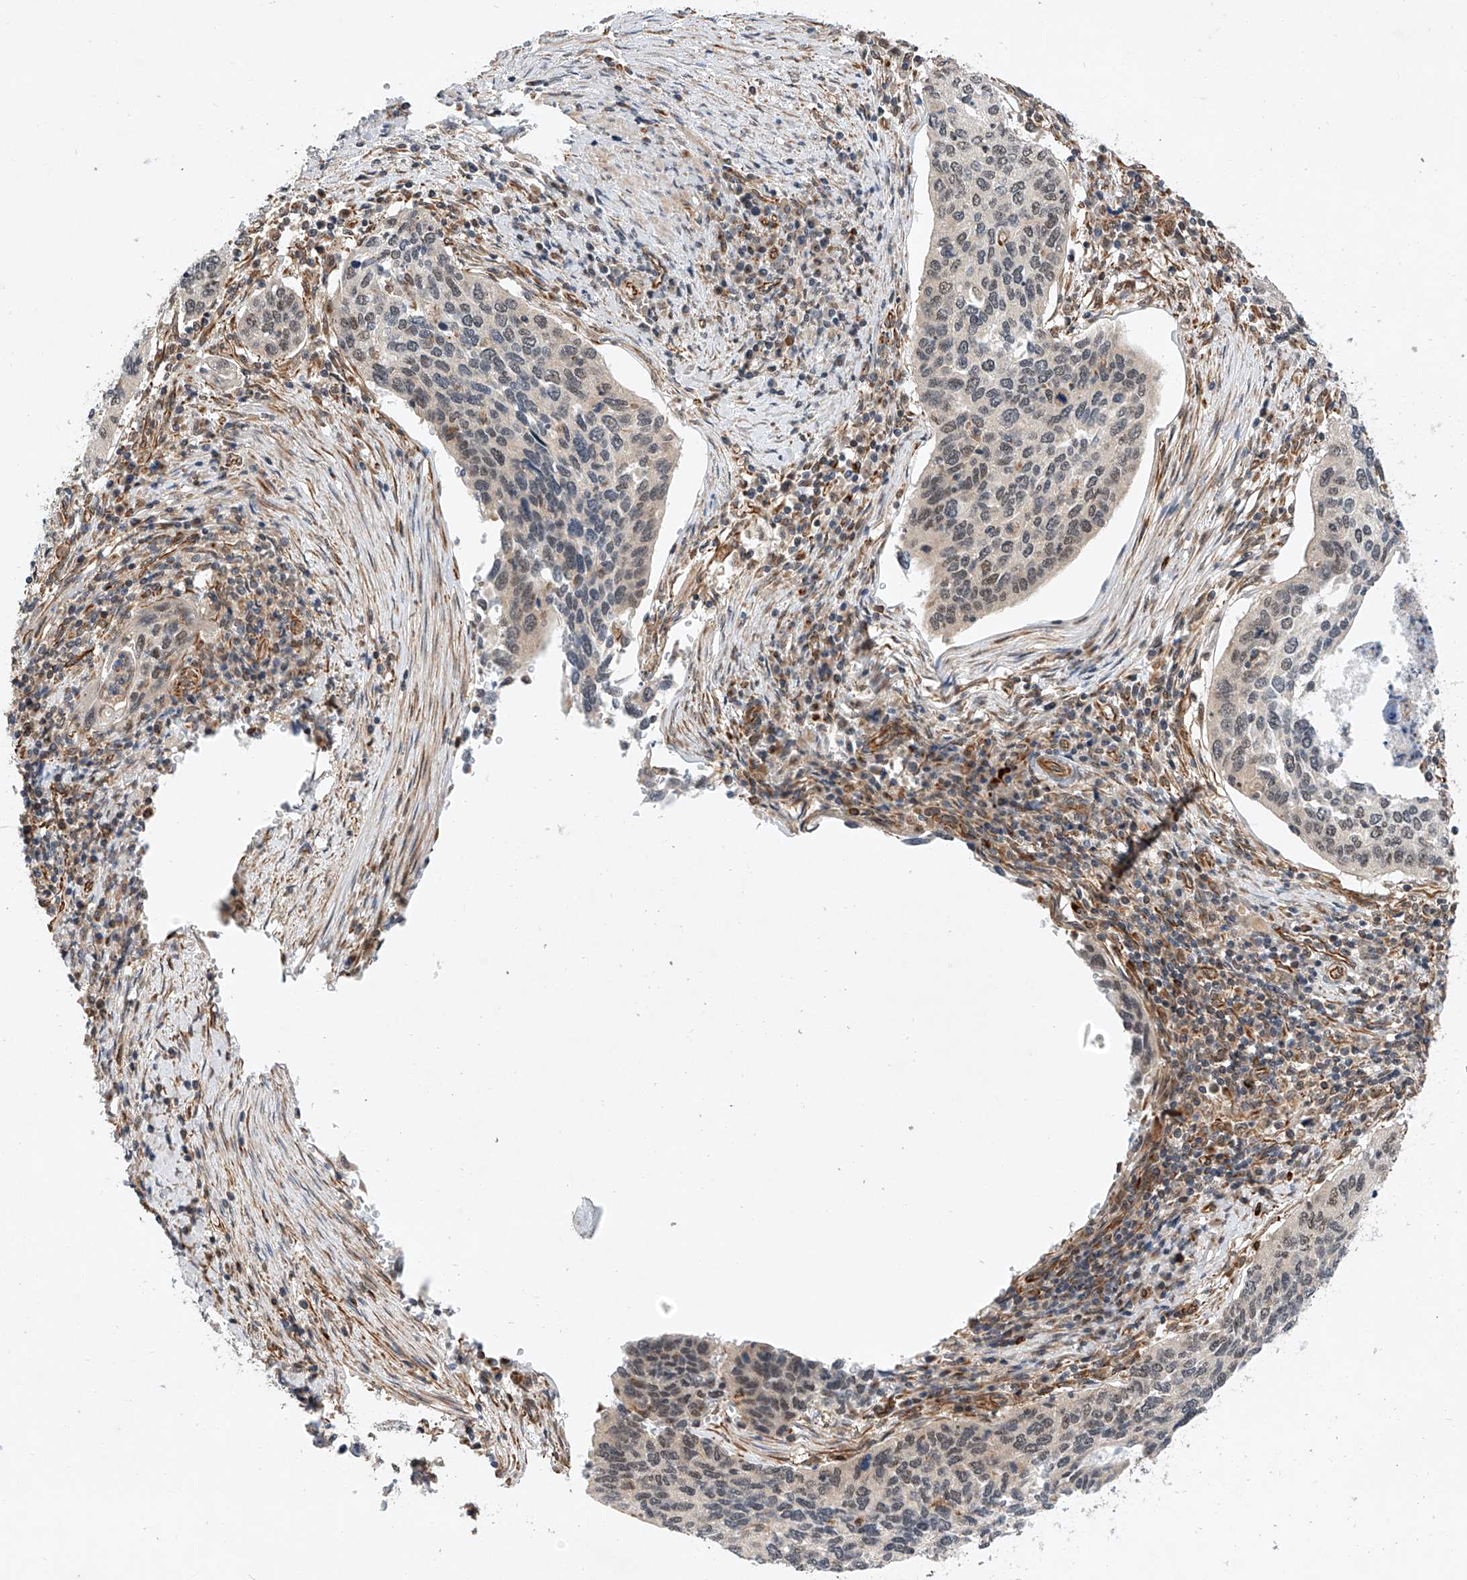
{"staining": {"intensity": "weak", "quantity": "<25%", "location": "nuclear"}, "tissue": "cervical cancer", "cell_type": "Tumor cells", "image_type": "cancer", "snomed": [{"axis": "morphology", "description": "Squamous cell carcinoma, NOS"}, {"axis": "topography", "description": "Cervix"}], "caption": "A high-resolution image shows immunohistochemistry (IHC) staining of cervical cancer, which exhibits no significant positivity in tumor cells.", "gene": "AMD1", "patient": {"sex": "female", "age": 38}}